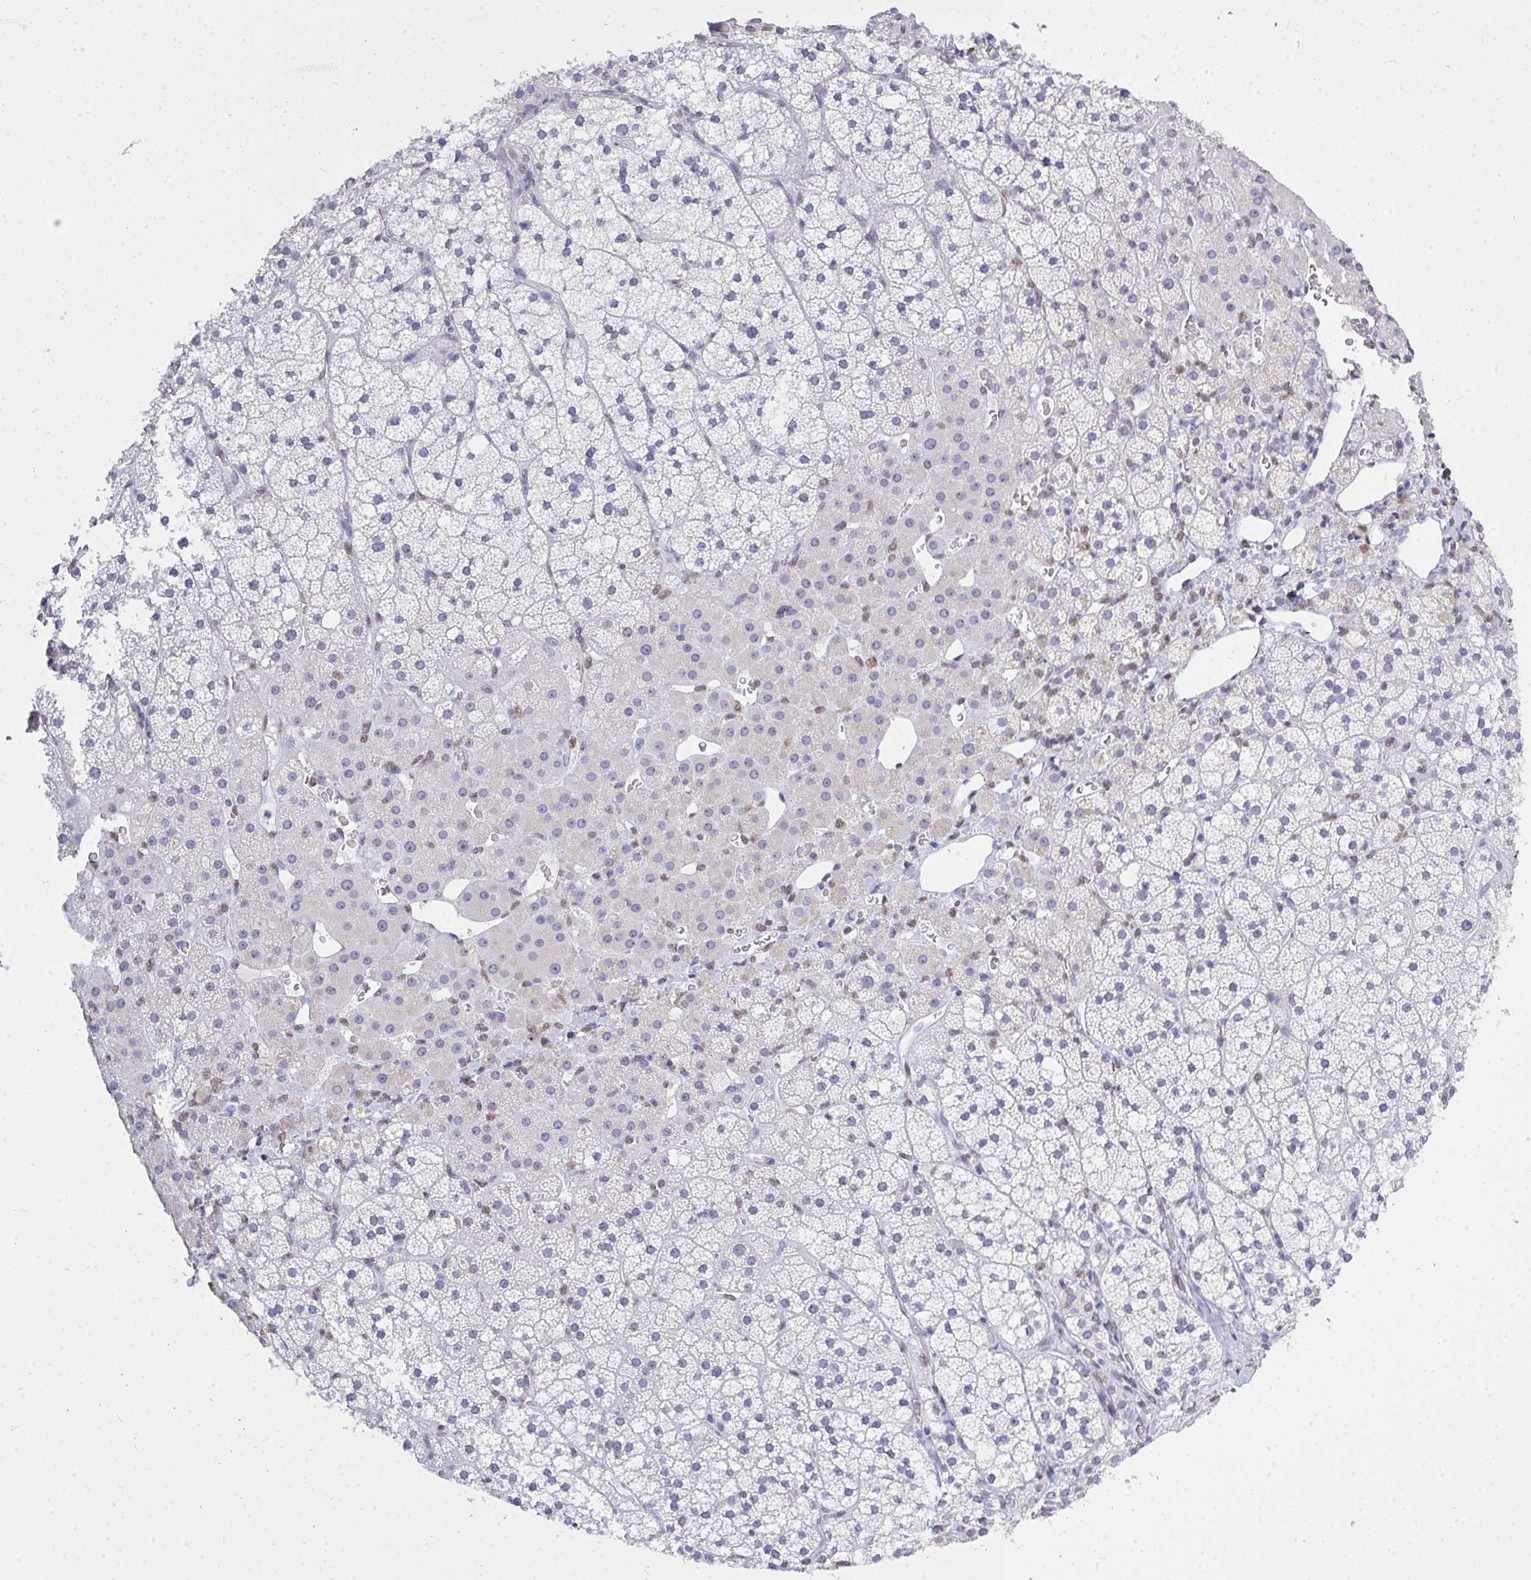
{"staining": {"intensity": "weak", "quantity": "<25%", "location": "nuclear"}, "tissue": "adrenal gland", "cell_type": "Glandular cells", "image_type": "normal", "snomed": [{"axis": "morphology", "description": "Normal tissue, NOS"}, {"axis": "topography", "description": "Adrenal gland"}], "caption": "Adrenal gland was stained to show a protein in brown. There is no significant positivity in glandular cells. (DAB immunohistochemistry (IHC) with hematoxylin counter stain).", "gene": "SEMA6B", "patient": {"sex": "male", "age": 53}}